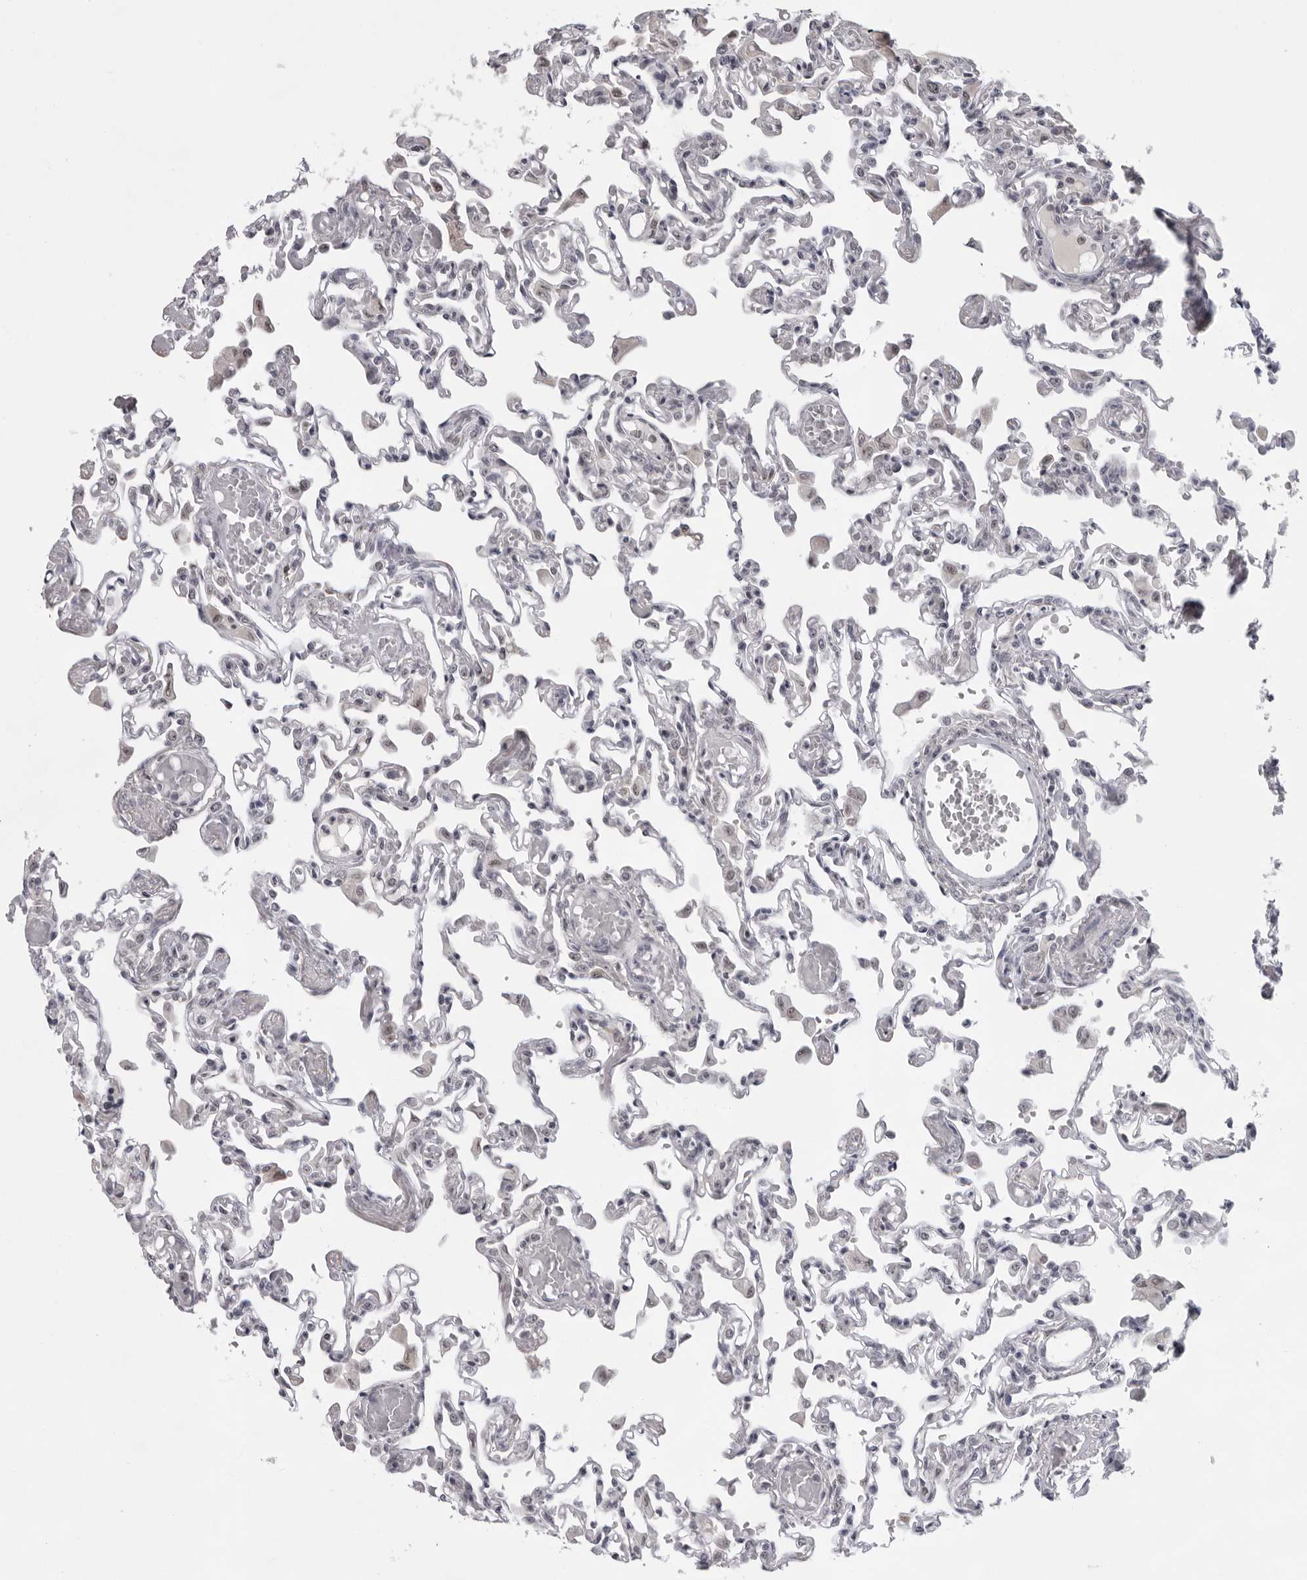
{"staining": {"intensity": "weak", "quantity": "<25%", "location": "nuclear"}, "tissue": "lung", "cell_type": "Alveolar cells", "image_type": "normal", "snomed": [{"axis": "morphology", "description": "Normal tissue, NOS"}, {"axis": "topography", "description": "Bronchus"}, {"axis": "topography", "description": "Lung"}], "caption": "The image displays no significant positivity in alveolar cells of lung.", "gene": "EXOSC10", "patient": {"sex": "female", "age": 49}}